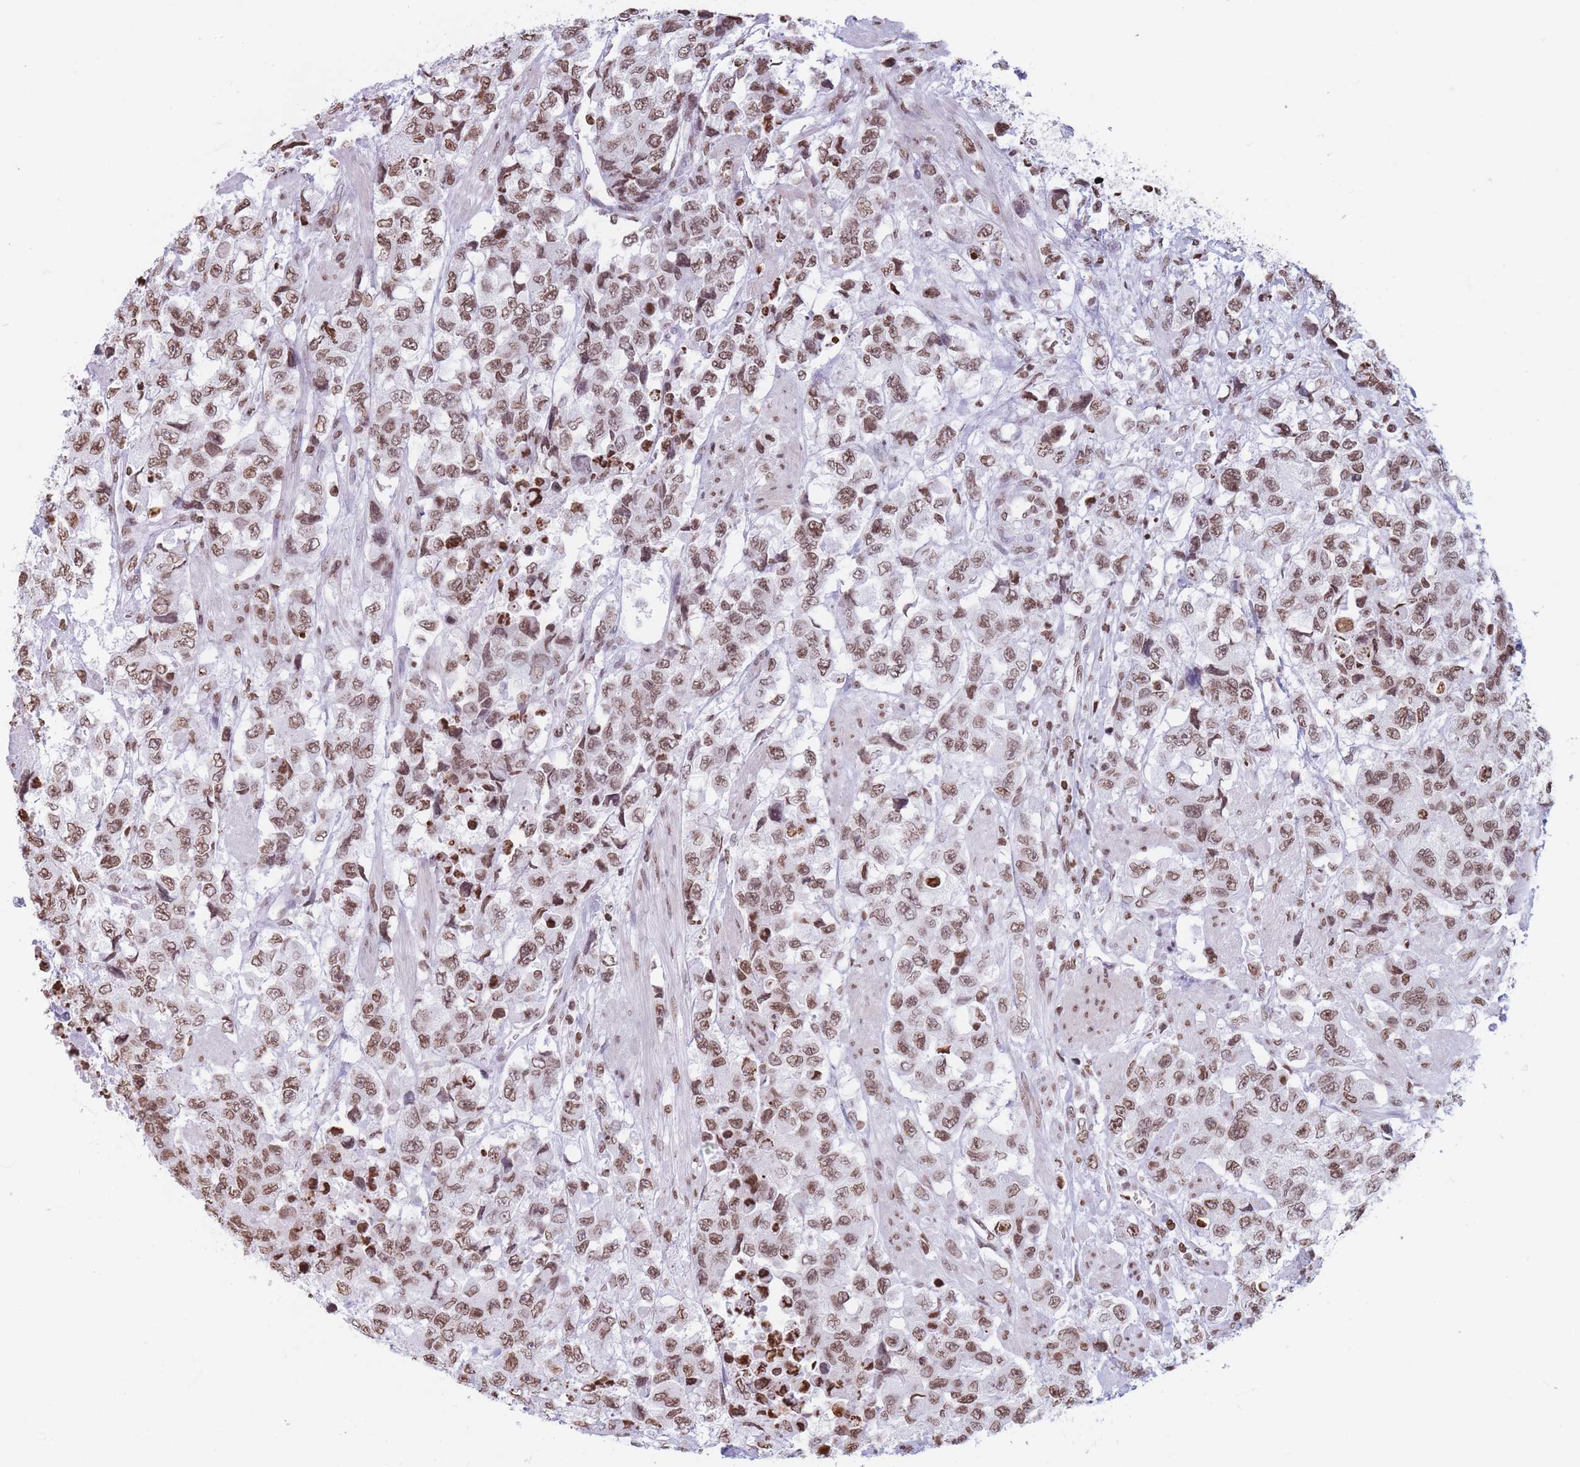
{"staining": {"intensity": "moderate", "quantity": ">75%", "location": "nuclear"}, "tissue": "urothelial cancer", "cell_type": "Tumor cells", "image_type": "cancer", "snomed": [{"axis": "morphology", "description": "Urothelial carcinoma, High grade"}, {"axis": "topography", "description": "Urinary bladder"}], "caption": "Urothelial cancer tissue displays moderate nuclear expression in about >75% of tumor cells Nuclei are stained in blue.", "gene": "RYK", "patient": {"sex": "female", "age": 78}}